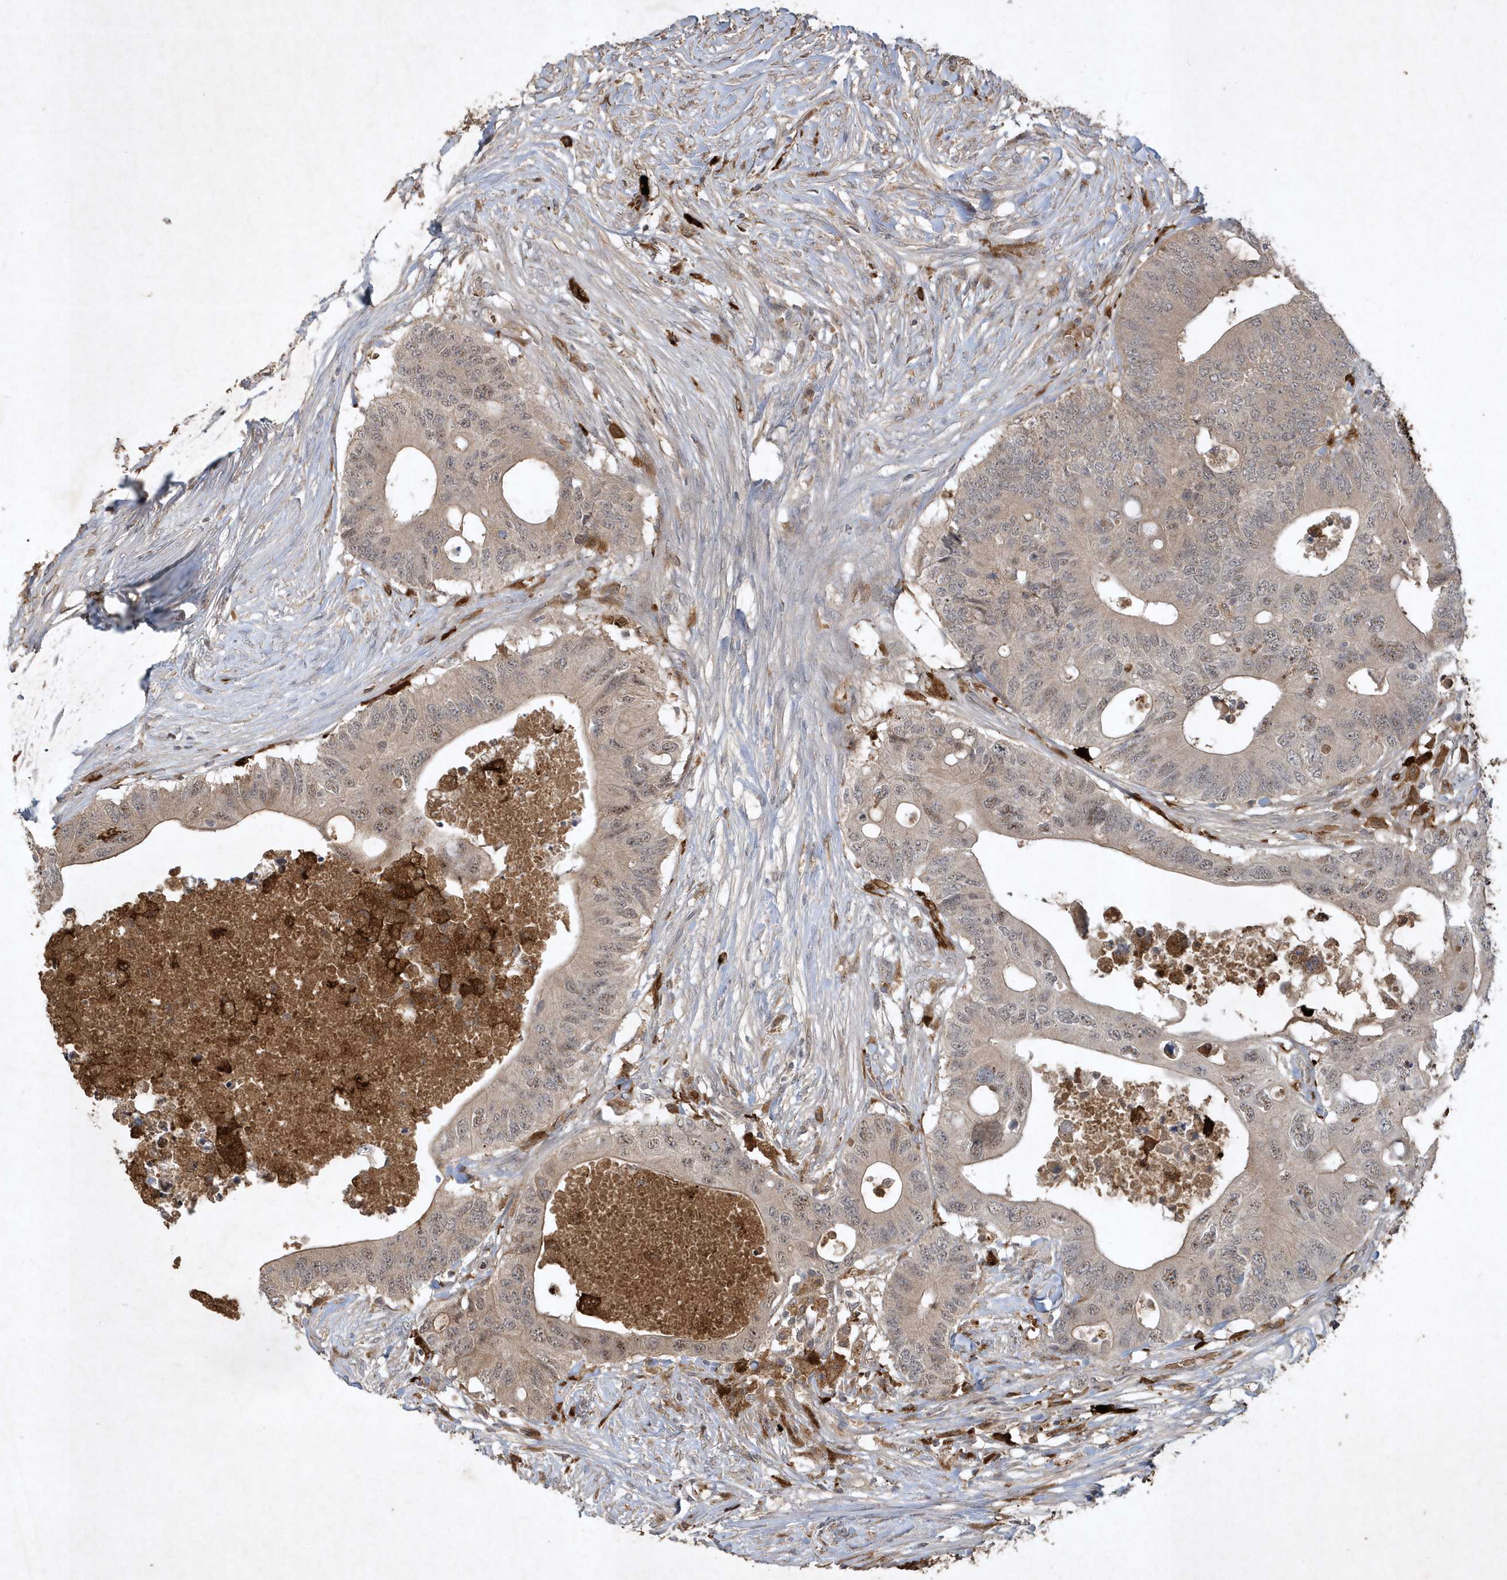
{"staining": {"intensity": "weak", "quantity": "25%-75%", "location": "nuclear"}, "tissue": "colorectal cancer", "cell_type": "Tumor cells", "image_type": "cancer", "snomed": [{"axis": "morphology", "description": "Adenocarcinoma, NOS"}, {"axis": "topography", "description": "Colon"}], "caption": "The immunohistochemical stain shows weak nuclear staining in tumor cells of colorectal adenocarcinoma tissue. The staining is performed using DAB brown chromogen to label protein expression. The nuclei are counter-stained blue using hematoxylin.", "gene": "THG1L", "patient": {"sex": "male", "age": 71}}